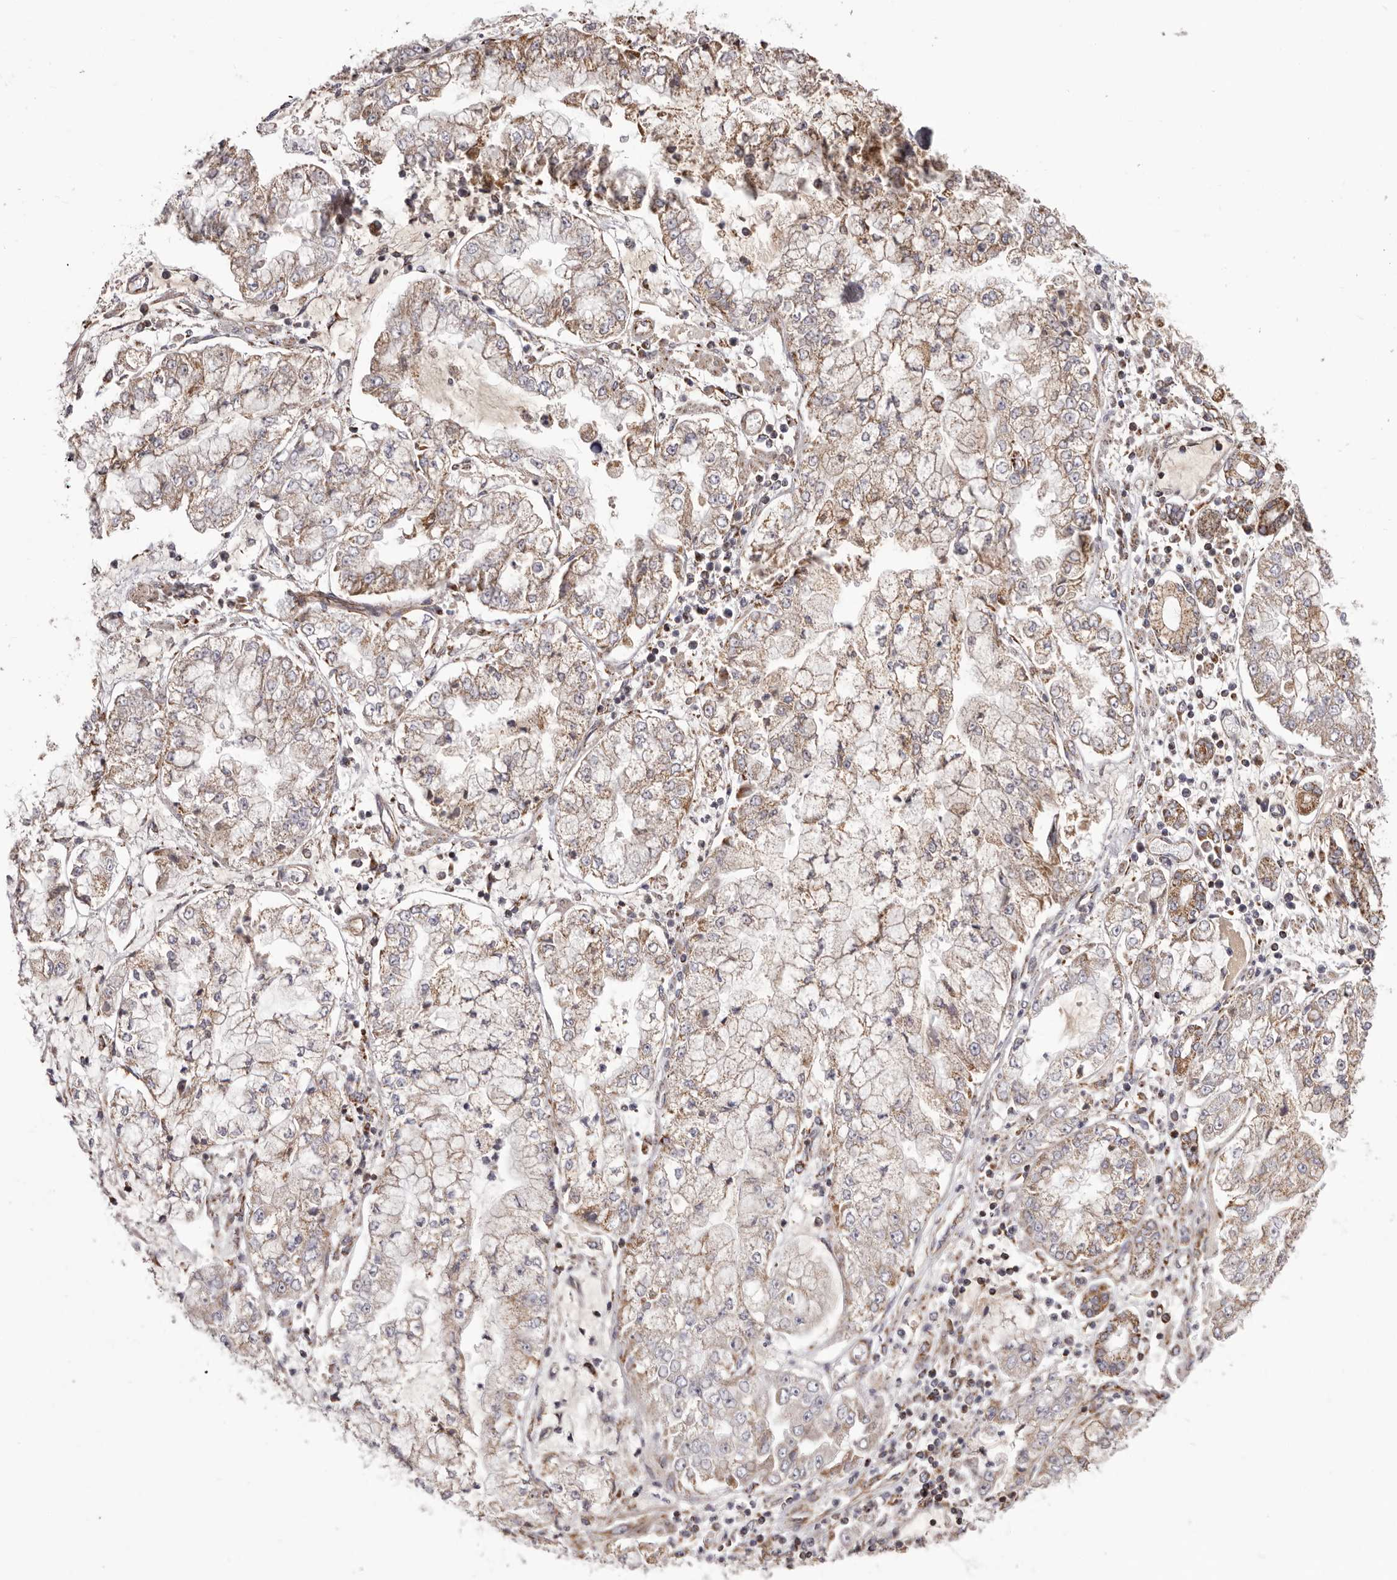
{"staining": {"intensity": "weak", "quantity": ">75%", "location": "cytoplasmic/membranous"}, "tissue": "stomach cancer", "cell_type": "Tumor cells", "image_type": "cancer", "snomed": [{"axis": "morphology", "description": "Adenocarcinoma, NOS"}, {"axis": "topography", "description": "Stomach"}], "caption": "Immunohistochemical staining of human stomach cancer (adenocarcinoma) shows low levels of weak cytoplasmic/membranous expression in approximately >75% of tumor cells. The staining was performed using DAB (3,3'-diaminobenzidine), with brown indicating positive protein expression. Nuclei are stained blue with hematoxylin.", "gene": "CHRM2", "patient": {"sex": "male", "age": 76}}